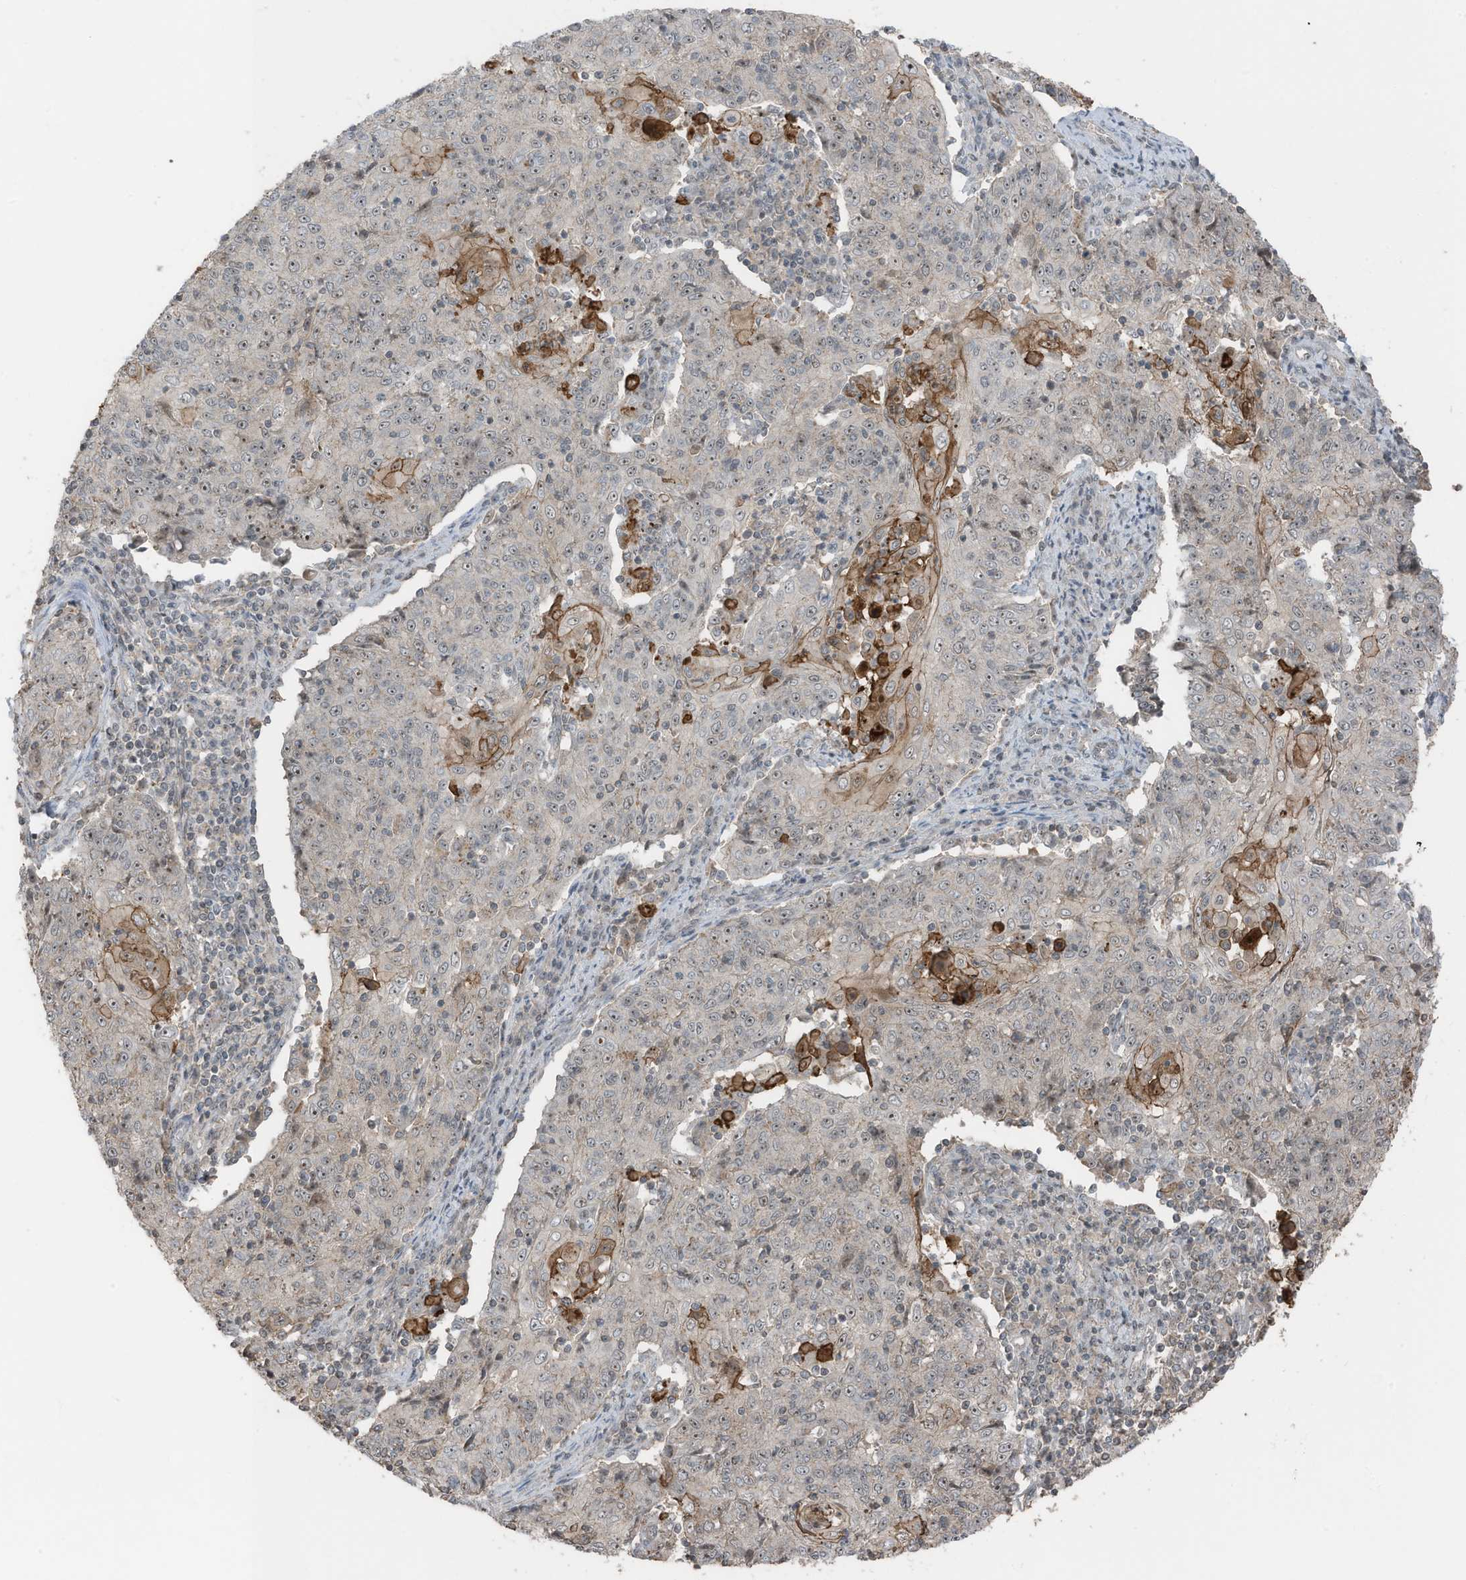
{"staining": {"intensity": "moderate", "quantity": "25%-75%", "location": "nuclear"}, "tissue": "cervical cancer", "cell_type": "Tumor cells", "image_type": "cancer", "snomed": [{"axis": "morphology", "description": "Squamous cell carcinoma, NOS"}, {"axis": "topography", "description": "Cervix"}], "caption": "Squamous cell carcinoma (cervical) stained with DAB (3,3'-diaminobenzidine) immunohistochemistry (IHC) exhibits medium levels of moderate nuclear positivity in approximately 25%-75% of tumor cells. (IHC, brightfield microscopy, high magnification).", "gene": "UTP3", "patient": {"sex": "female", "age": 48}}